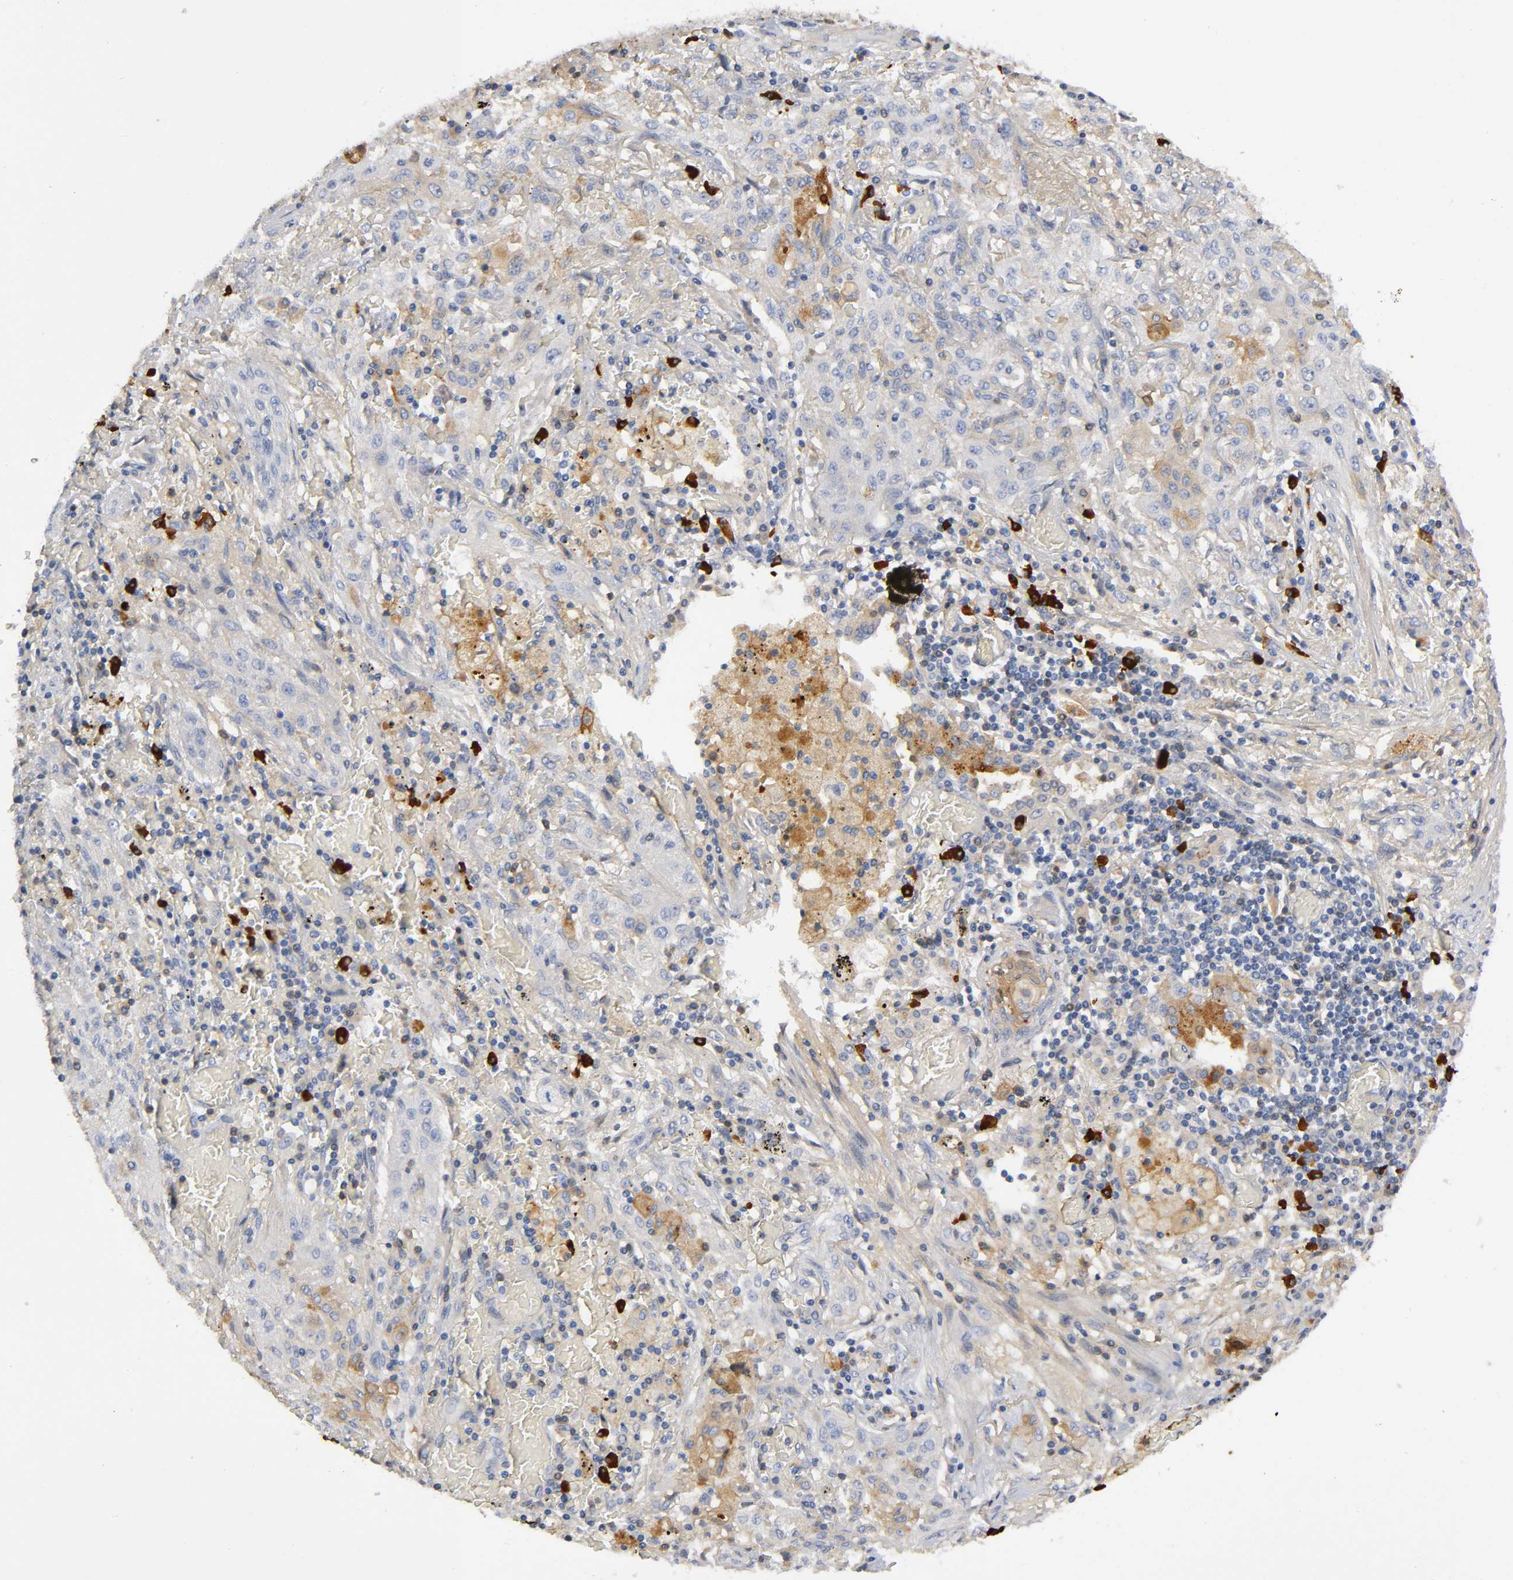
{"staining": {"intensity": "weak", "quantity": ">75%", "location": "cytoplasmic/membranous"}, "tissue": "lung cancer", "cell_type": "Tumor cells", "image_type": "cancer", "snomed": [{"axis": "morphology", "description": "Squamous cell carcinoma, NOS"}, {"axis": "topography", "description": "Lung"}], "caption": "Weak cytoplasmic/membranous staining is seen in about >75% of tumor cells in squamous cell carcinoma (lung).", "gene": "NOVA1", "patient": {"sex": "female", "age": 47}}